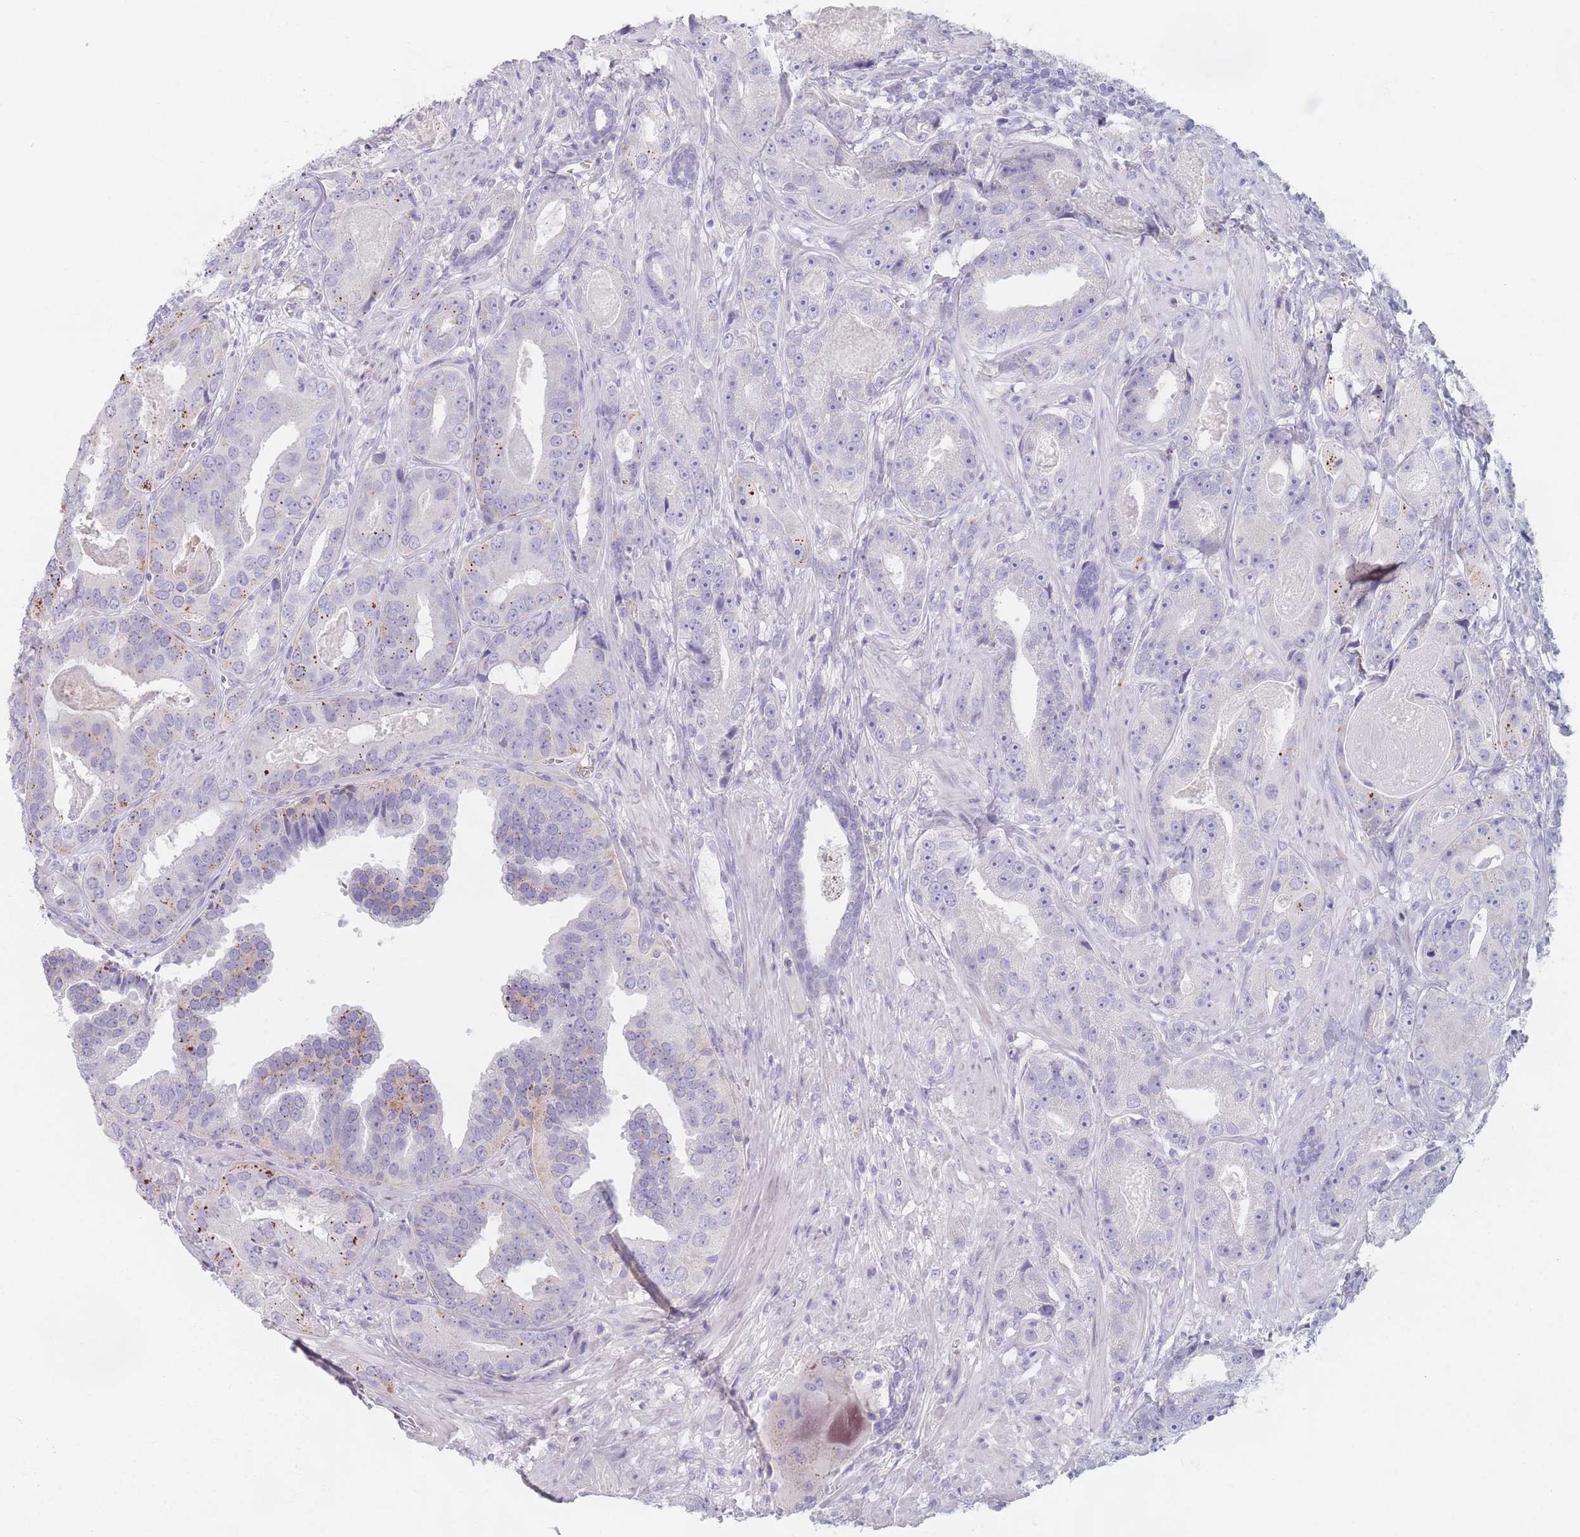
{"staining": {"intensity": "negative", "quantity": "none", "location": "none"}, "tissue": "prostate cancer", "cell_type": "Tumor cells", "image_type": "cancer", "snomed": [{"axis": "morphology", "description": "Adenocarcinoma, High grade"}, {"axis": "topography", "description": "Prostate"}], "caption": "Tumor cells show no significant expression in adenocarcinoma (high-grade) (prostate).", "gene": "PIGM", "patient": {"sex": "male", "age": 71}}